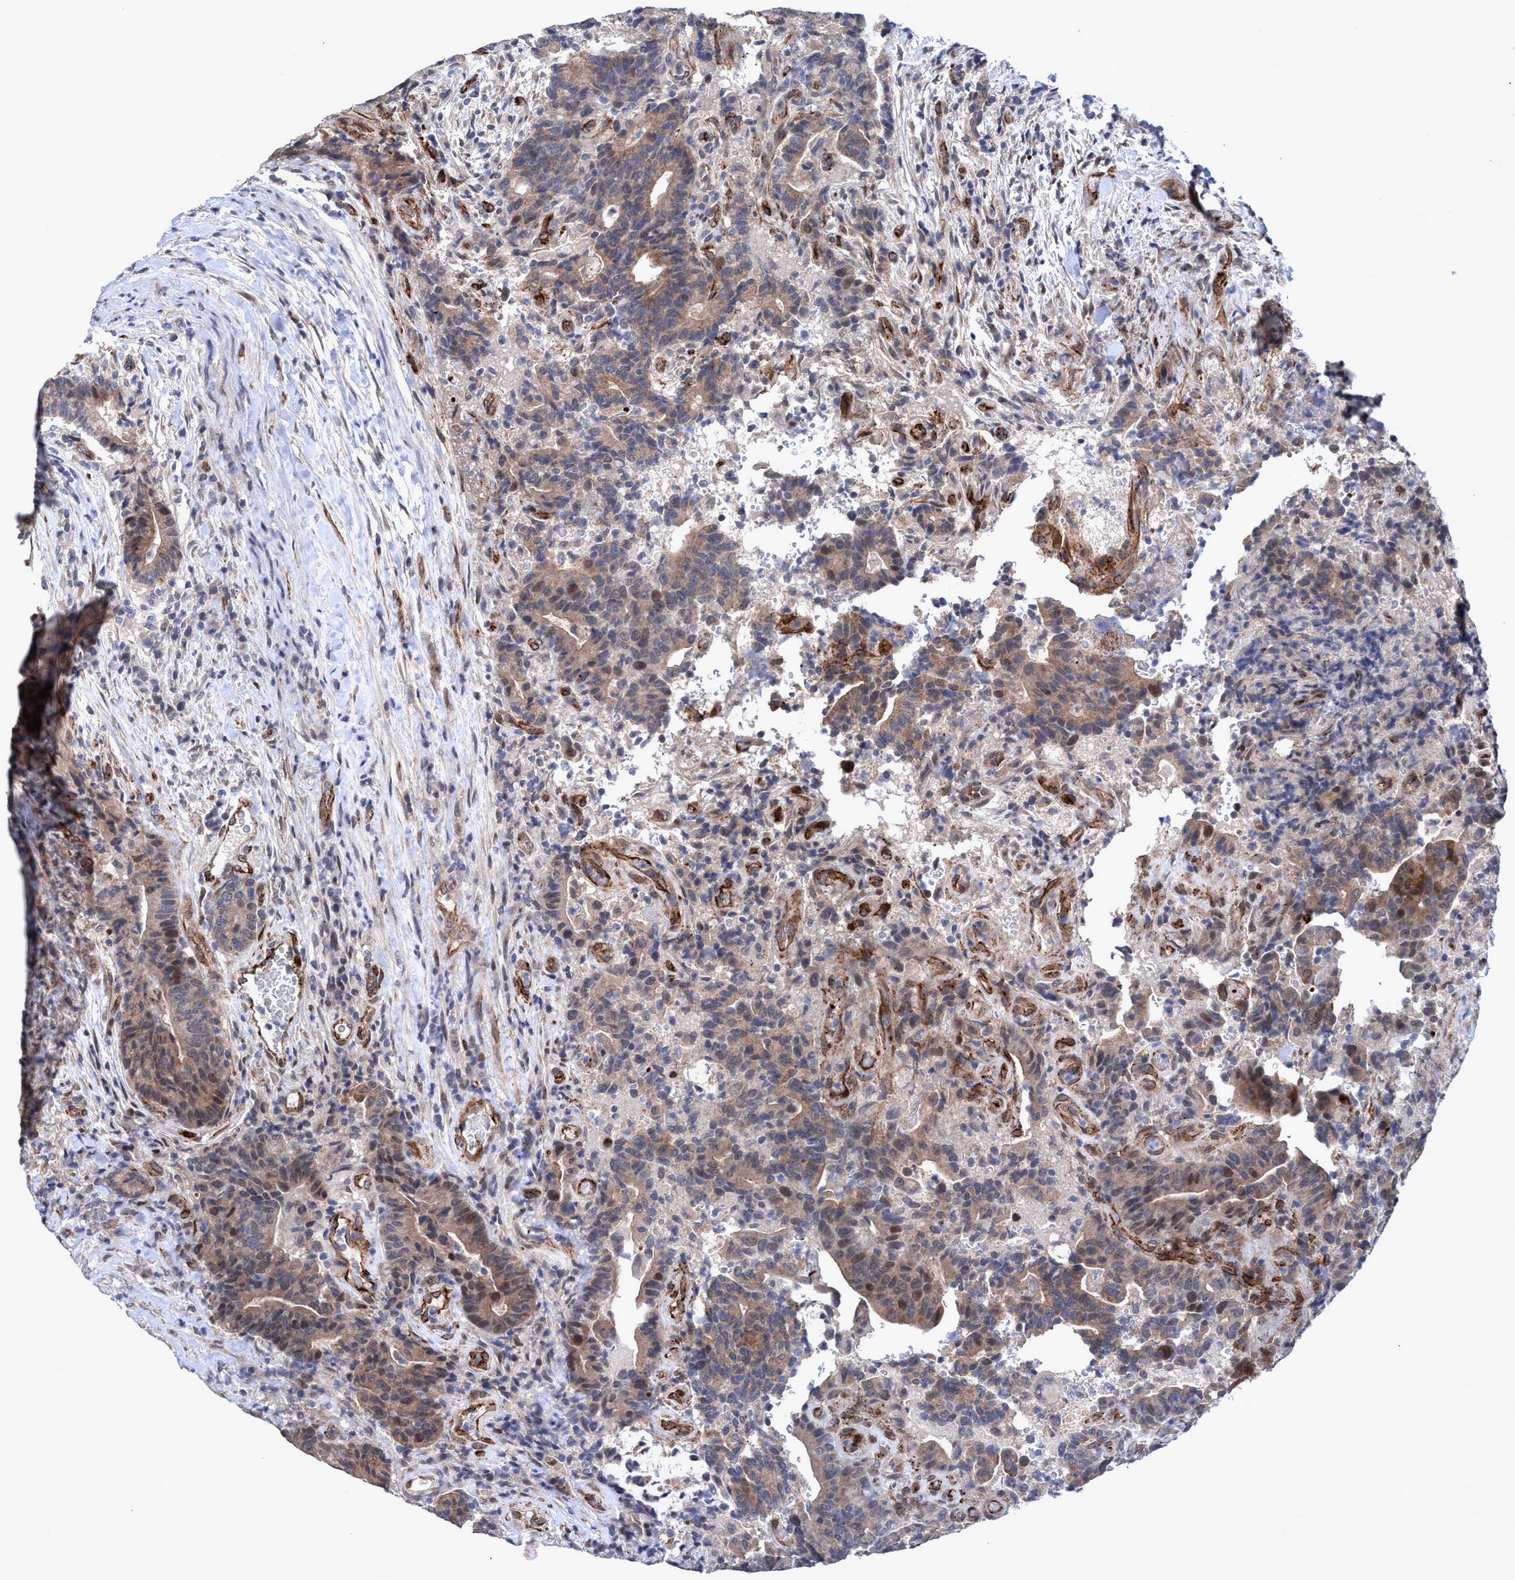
{"staining": {"intensity": "moderate", "quantity": ">75%", "location": "cytoplasmic/membranous"}, "tissue": "colorectal cancer", "cell_type": "Tumor cells", "image_type": "cancer", "snomed": [{"axis": "morphology", "description": "Normal tissue, NOS"}, {"axis": "morphology", "description": "Adenocarcinoma, NOS"}, {"axis": "topography", "description": "Colon"}], "caption": "Brown immunohistochemical staining in adenocarcinoma (colorectal) displays moderate cytoplasmic/membranous positivity in approximately >75% of tumor cells.", "gene": "ZNF750", "patient": {"sex": "female", "age": 75}}